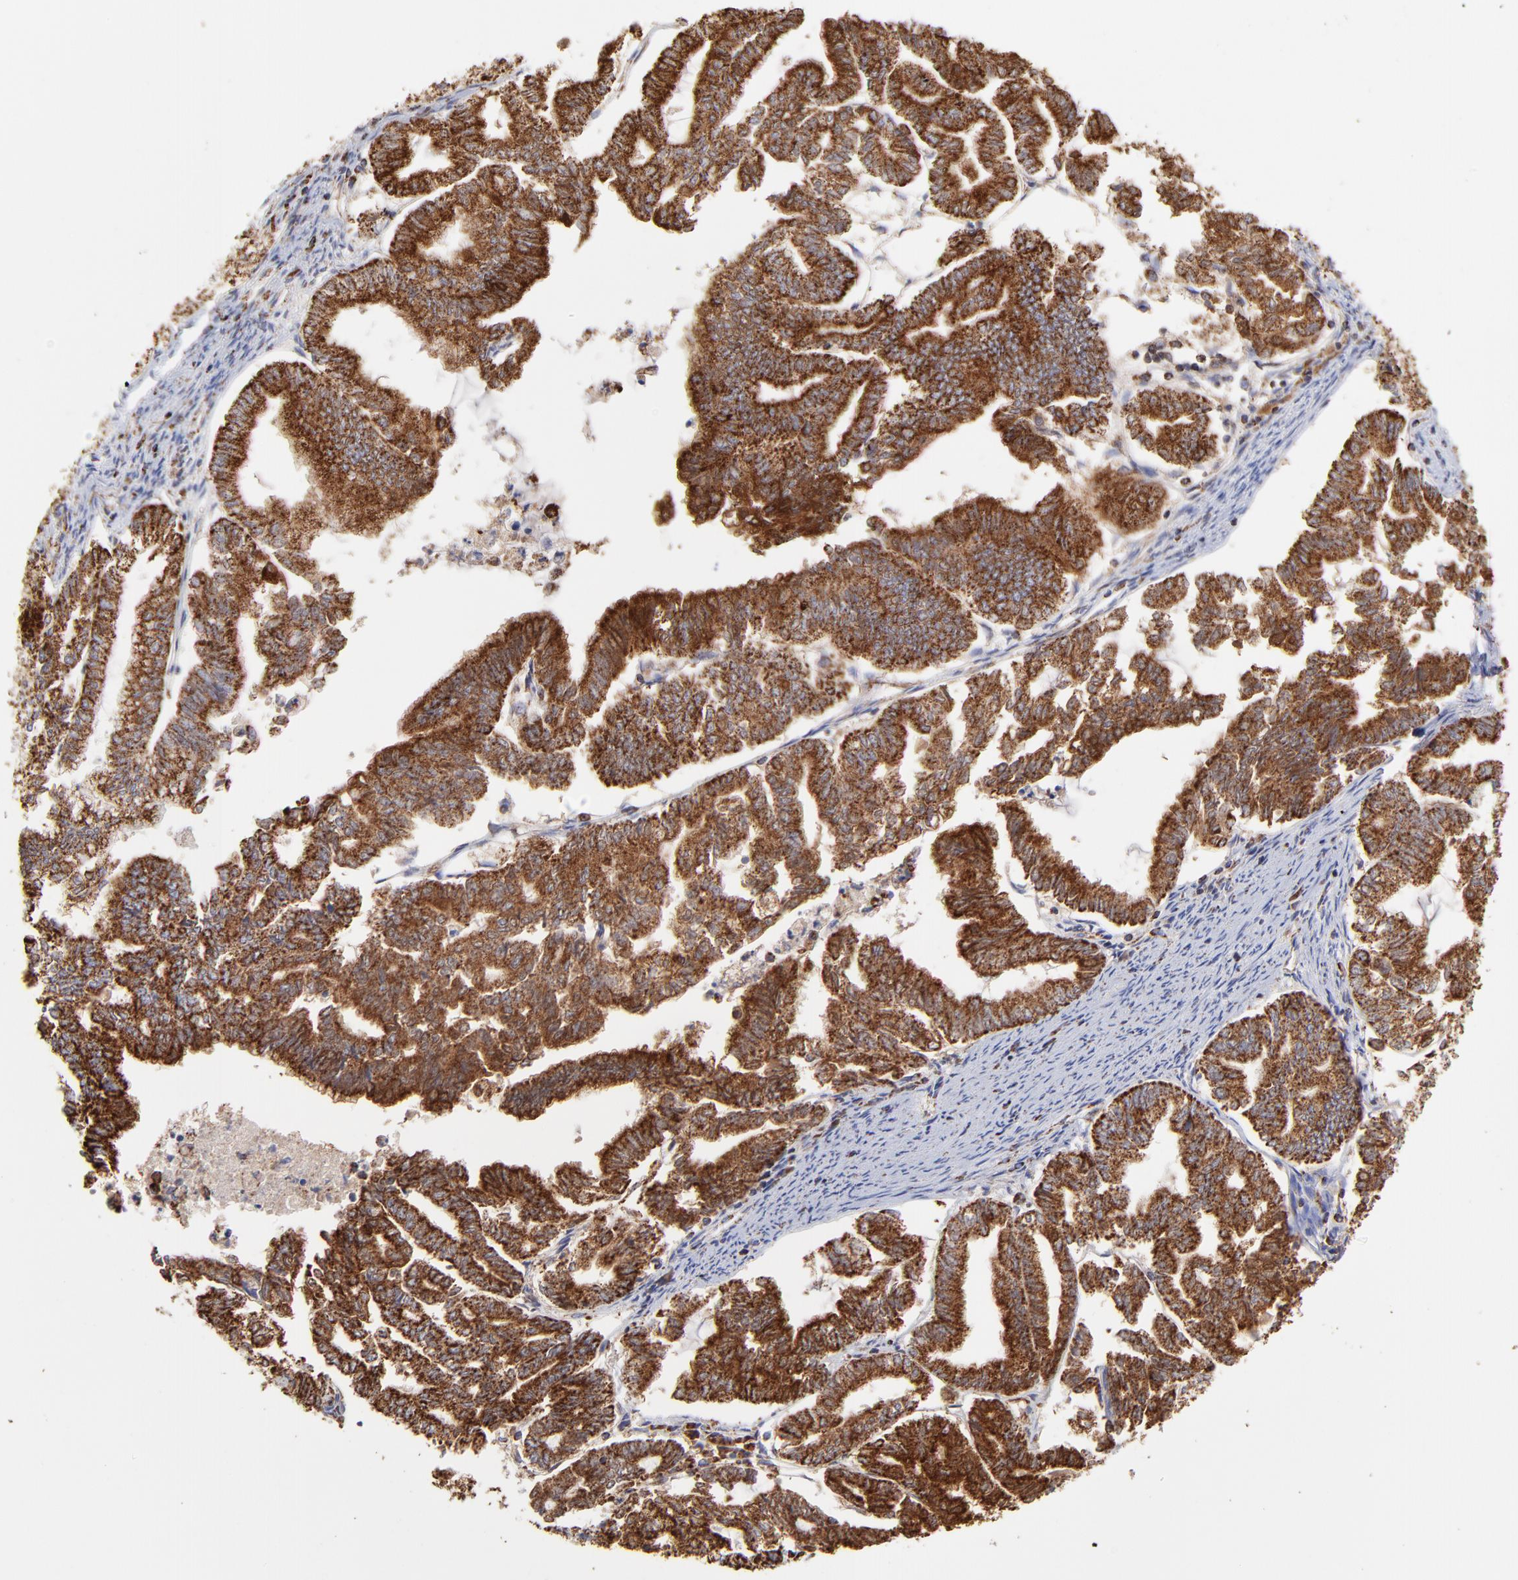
{"staining": {"intensity": "strong", "quantity": ">75%", "location": "cytoplasmic/membranous"}, "tissue": "endometrial cancer", "cell_type": "Tumor cells", "image_type": "cancer", "snomed": [{"axis": "morphology", "description": "Adenocarcinoma, NOS"}, {"axis": "topography", "description": "Endometrium"}], "caption": "This is a histology image of immunohistochemistry (IHC) staining of adenocarcinoma (endometrial), which shows strong positivity in the cytoplasmic/membranous of tumor cells.", "gene": "ECH1", "patient": {"sex": "female", "age": 79}}